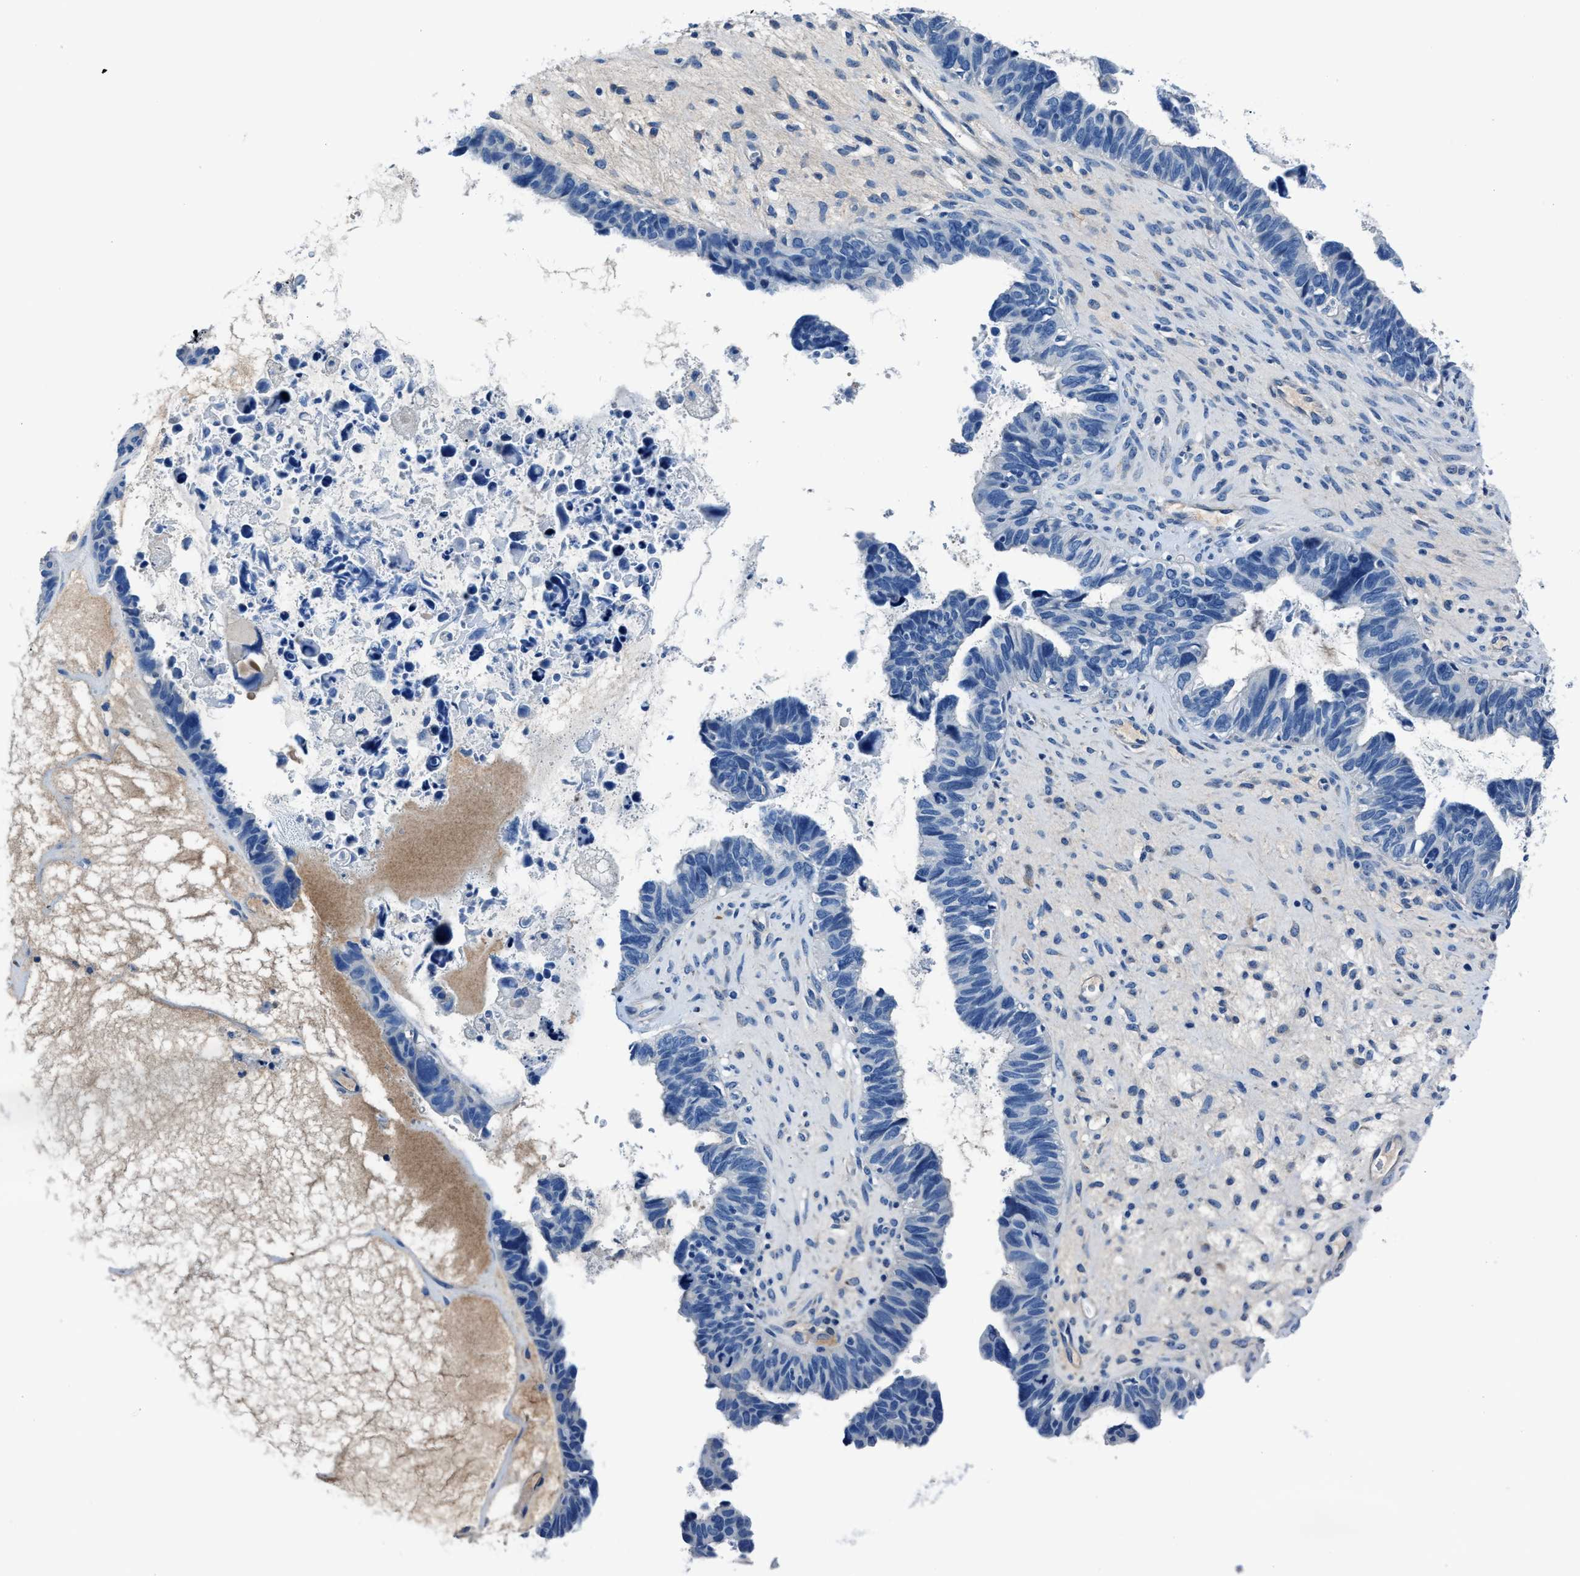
{"staining": {"intensity": "negative", "quantity": "none", "location": "none"}, "tissue": "ovarian cancer", "cell_type": "Tumor cells", "image_type": "cancer", "snomed": [{"axis": "morphology", "description": "Cystadenocarcinoma, serous, NOS"}, {"axis": "topography", "description": "Ovary"}], "caption": "Tumor cells show no significant expression in ovarian serous cystadenocarcinoma. Nuclei are stained in blue.", "gene": "NACAD", "patient": {"sex": "female", "age": 79}}